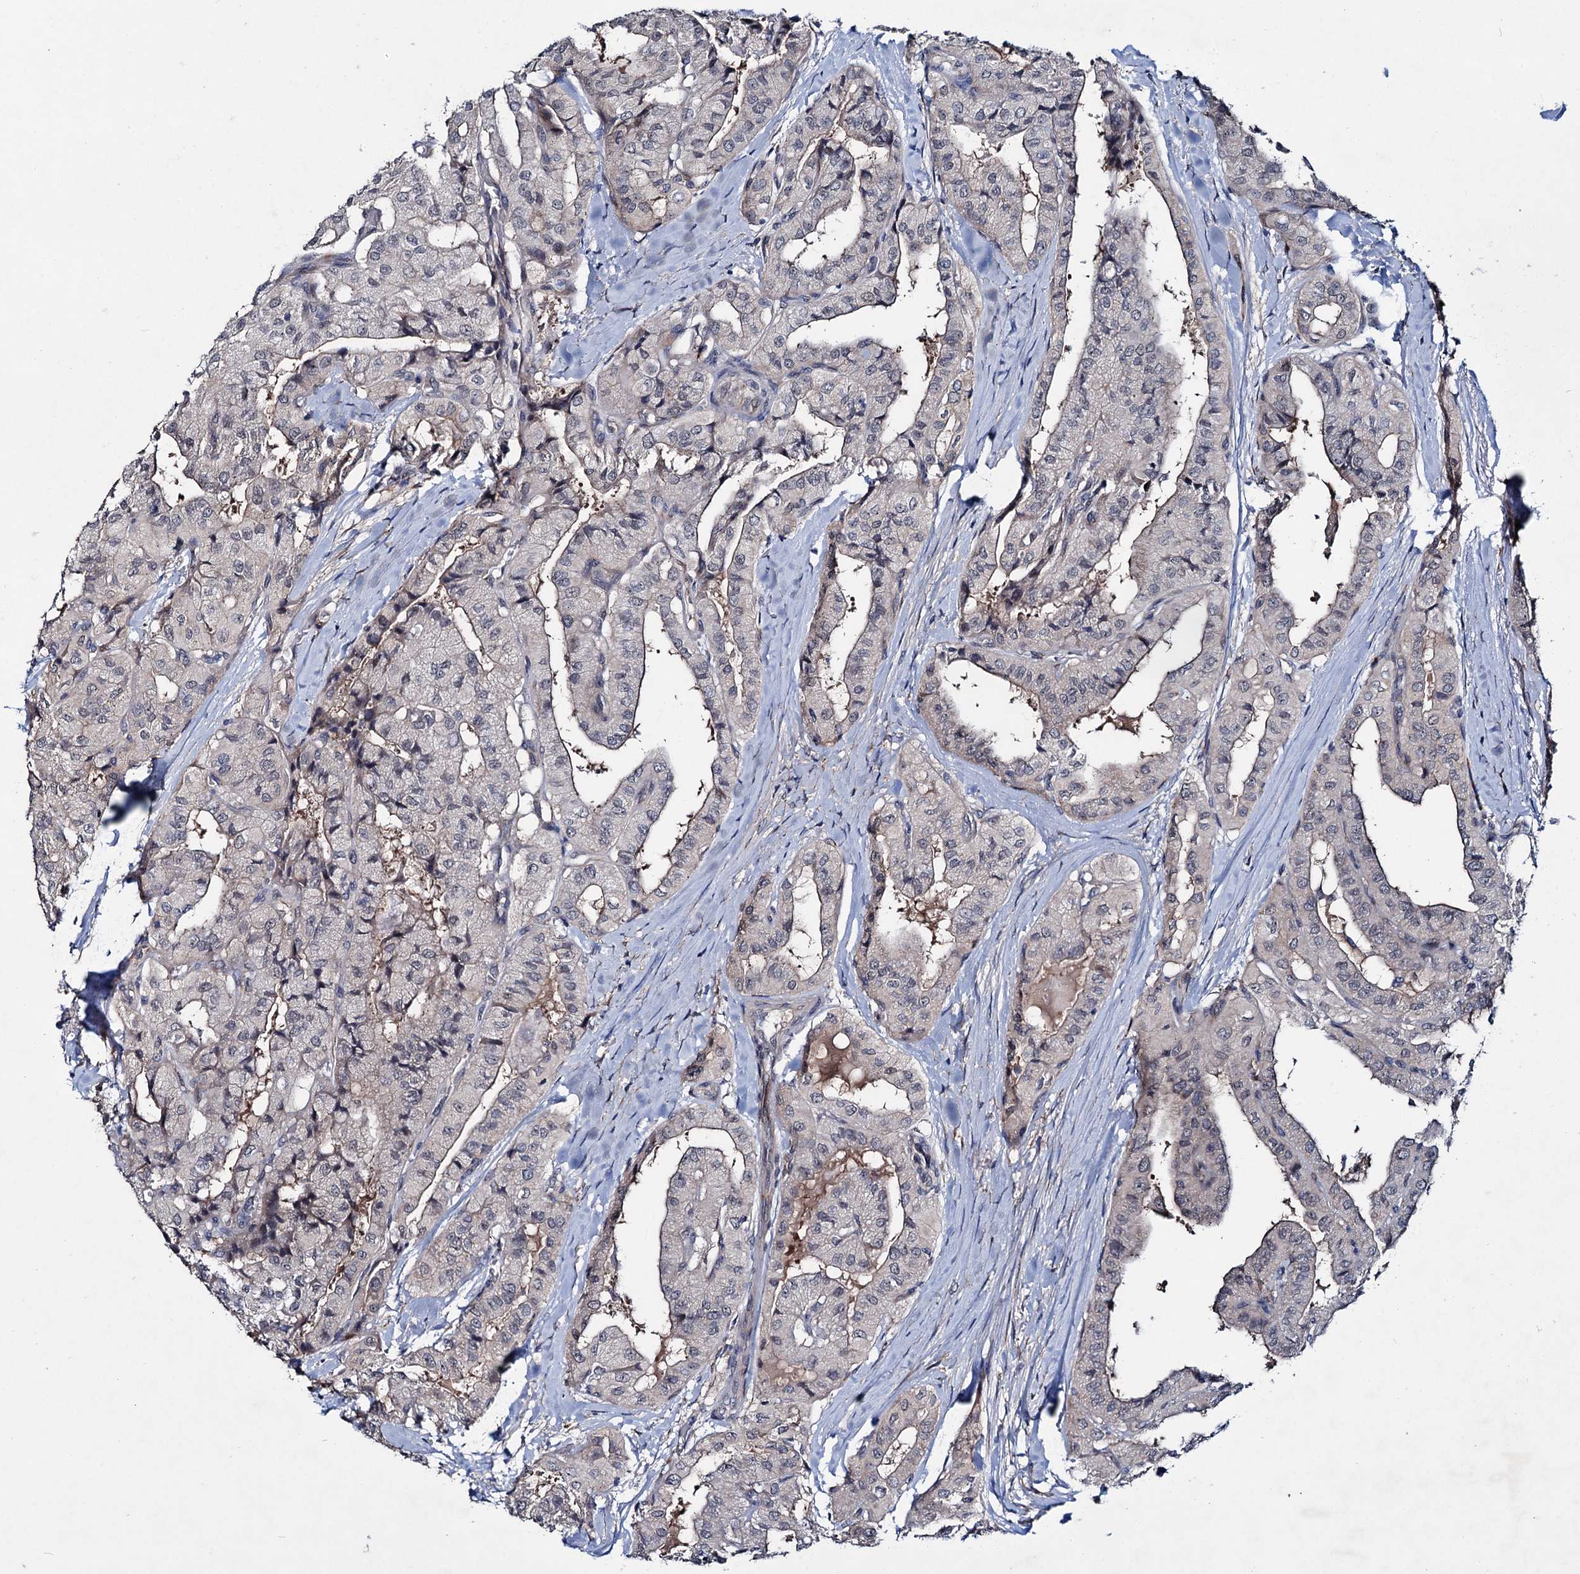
{"staining": {"intensity": "negative", "quantity": "none", "location": "none"}, "tissue": "thyroid cancer", "cell_type": "Tumor cells", "image_type": "cancer", "snomed": [{"axis": "morphology", "description": "Papillary adenocarcinoma, NOS"}, {"axis": "topography", "description": "Thyroid gland"}], "caption": "The photomicrograph exhibits no significant expression in tumor cells of thyroid cancer (papillary adenocarcinoma).", "gene": "EYA4", "patient": {"sex": "female", "age": 59}}